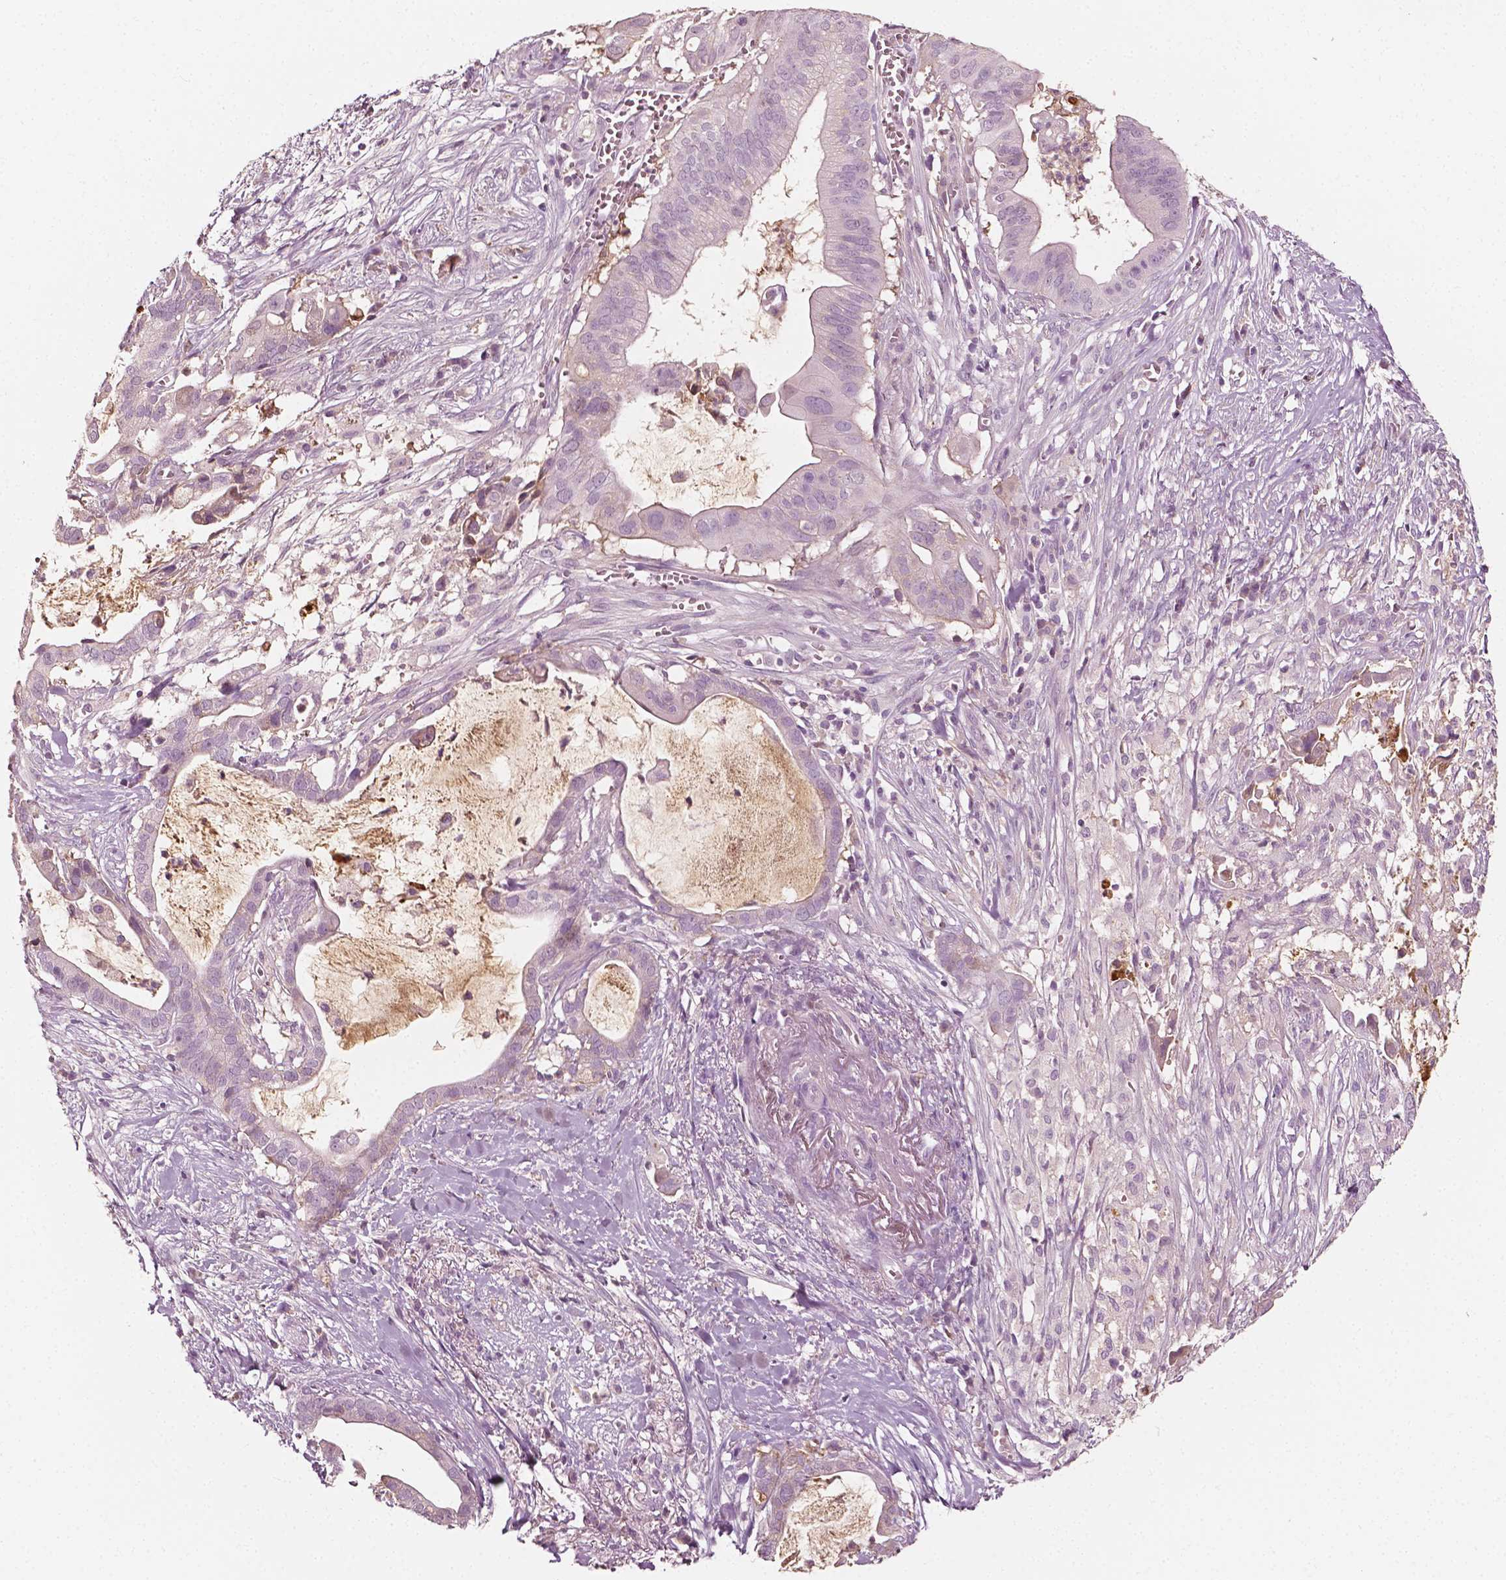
{"staining": {"intensity": "negative", "quantity": "none", "location": "none"}, "tissue": "pancreatic cancer", "cell_type": "Tumor cells", "image_type": "cancer", "snomed": [{"axis": "morphology", "description": "Adenocarcinoma, NOS"}, {"axis": "topography", "description": "Pancreas"}], "caption": "This is a image of immunohistochemistry staining of pancreatic cancer, which shows no staining in tumor cells.", "gene": "APOA4", "patient": {"sex": "male", "age": 61}}